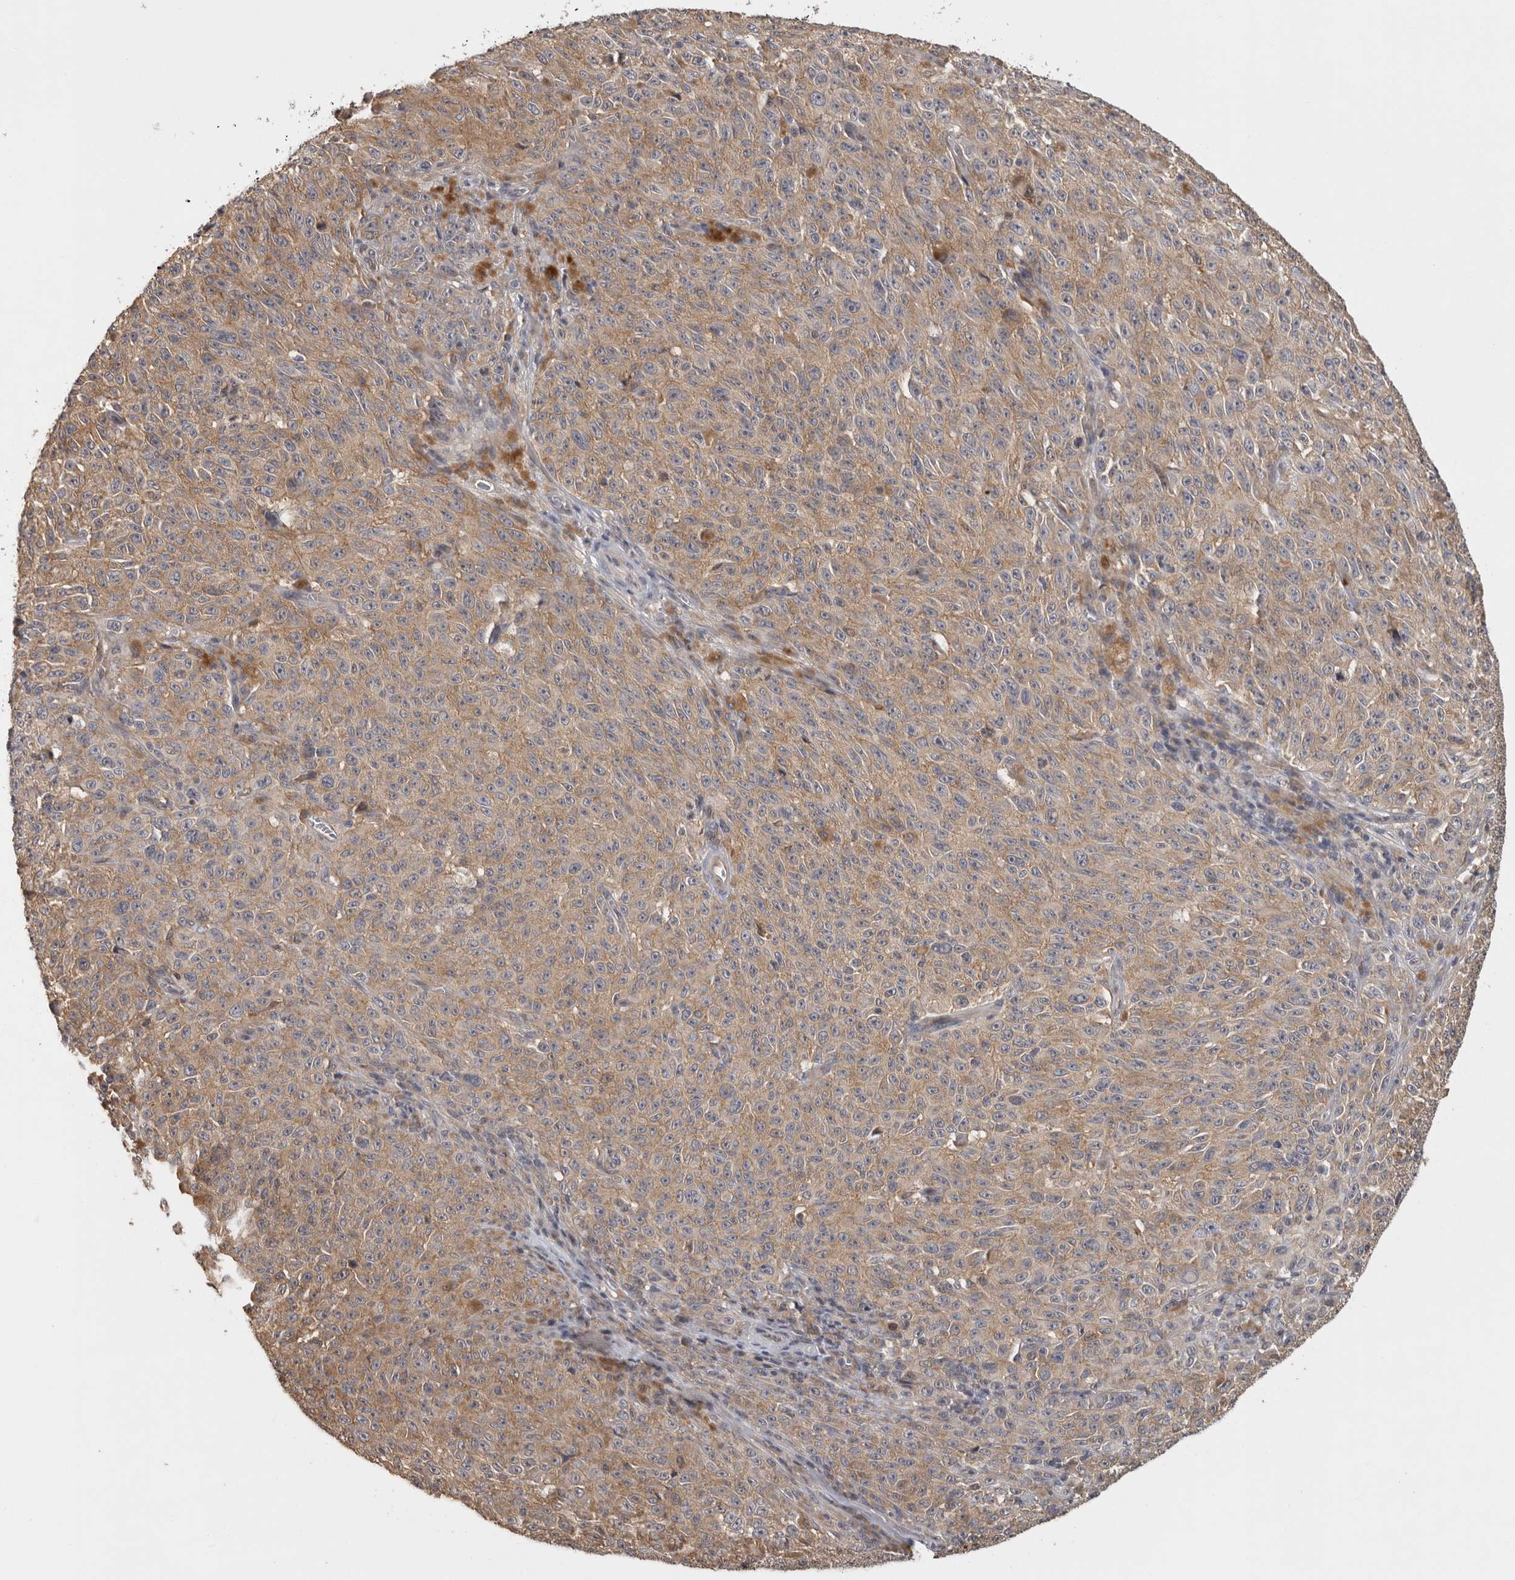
{"staining": {"intensity": "weak", "quantity": ">75%", "location": "cytoplasmic/membranous"}, "tissue": "melanoma", "cell_type": "Tumor cells", "image_type": "cancer", "snomed": [{"axis": "morphology", "description": "Malignant melanoma, NOS"}, {"axis": "topography", "description": "Skin"}], "caption": "Protein staining reveals weak cytoplasmic/membranous expression in approximately >75% of tumor cells in melanoma.", "gene": "BAIAP2", "patient": {"sex": "female", "age": 82}}